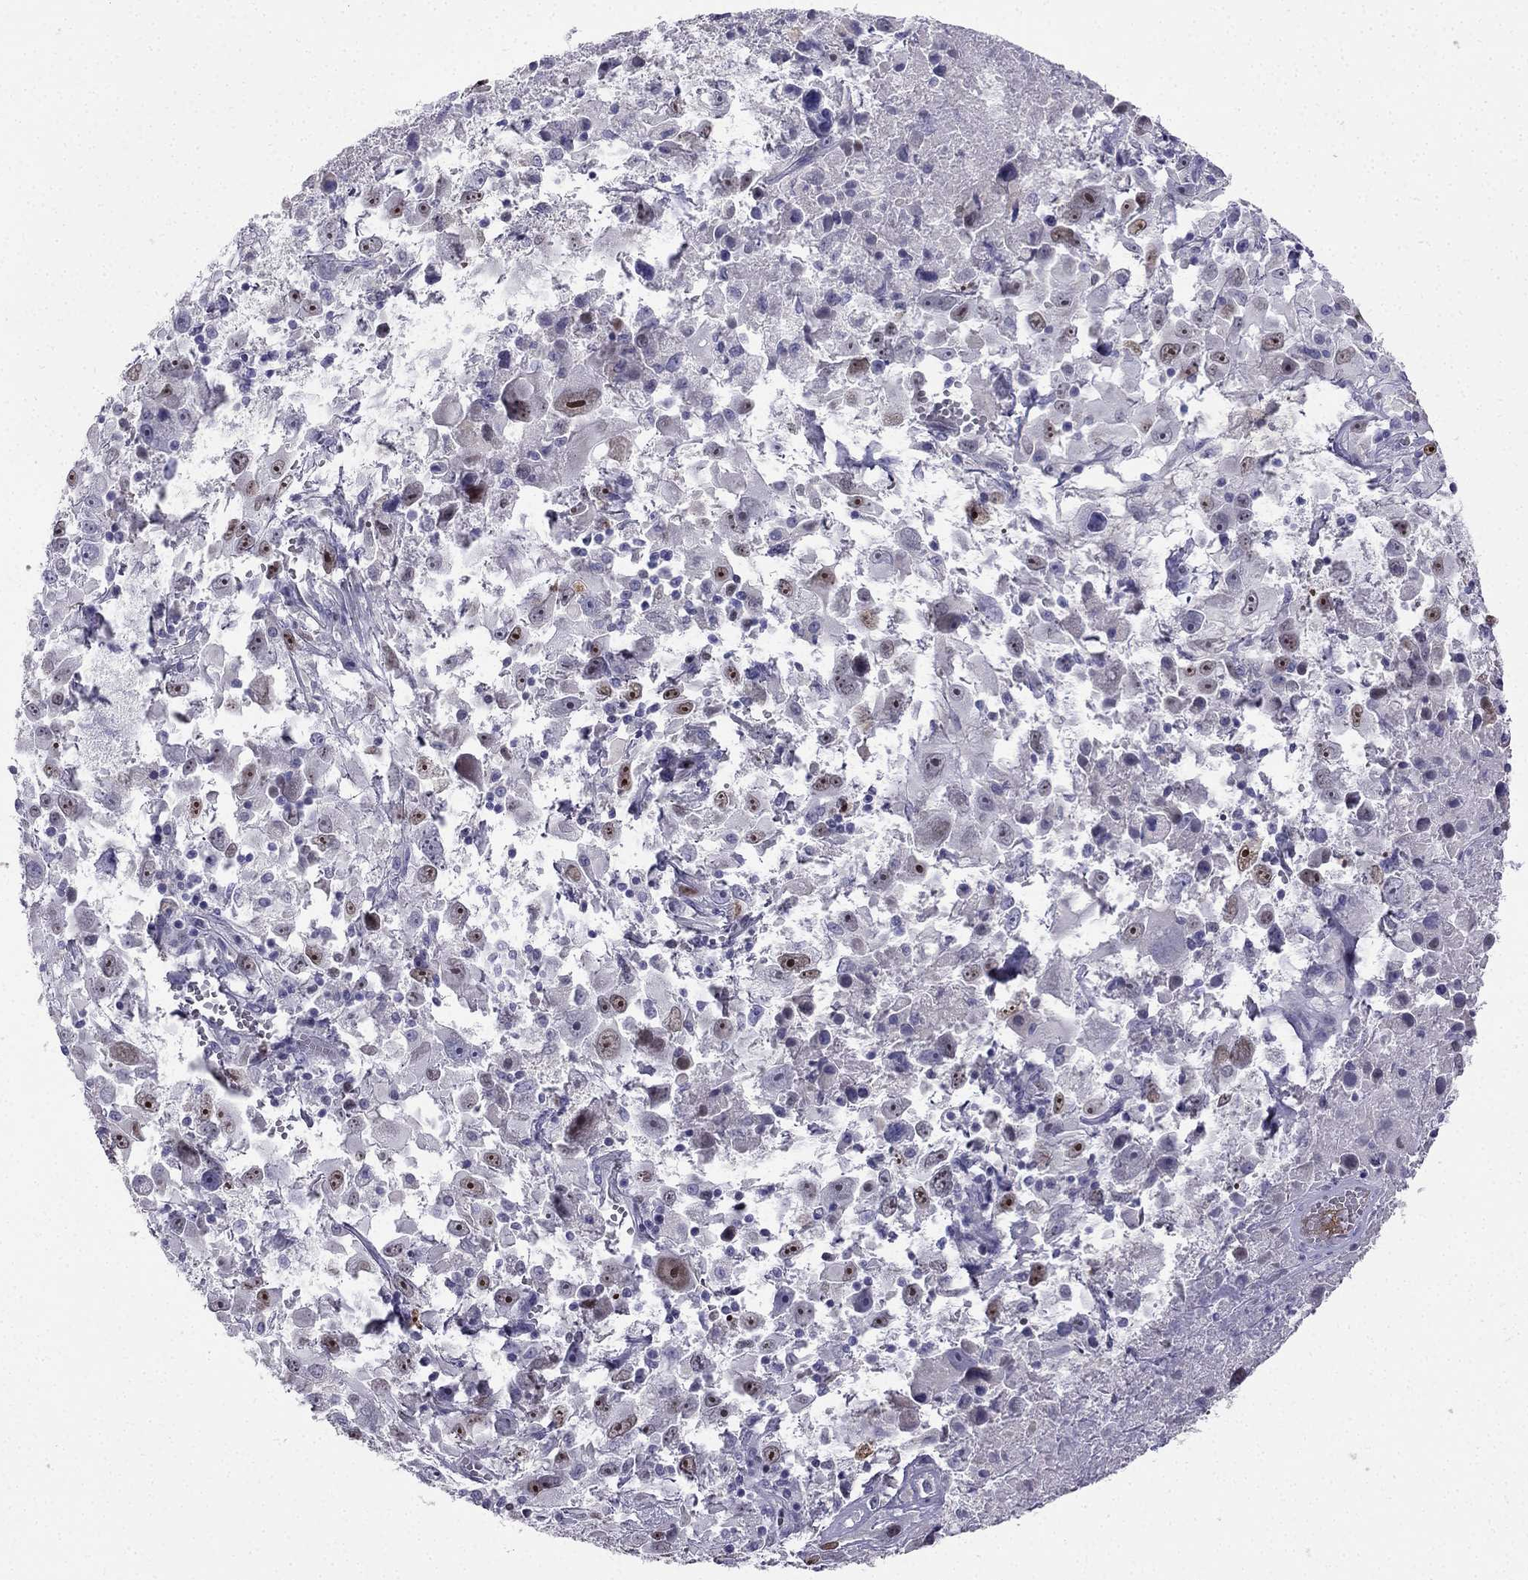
{"staining": {"intensity": "moderate", "quantity": "25%-75%", "location": "nuclear"}, "tissue": "melanoma", "cell_type": "Tumor cells", "image_type": "cancer", "snomed": [{"axis": "morphology", "description": "Malignant melanoma, Metastatic site"}, {"axis": "topography", "description": "Soft tissue"}], "caption": "A high-resolution image shows immunohistochemistry (IHC) staining of malignant melanoma (metastatic site), which demonstrates moderate nuclear positivity in approximately 25%-75% of tumor cells.", "gene": "UHRF1", "patient": {"sex": "male", "age": 50}}